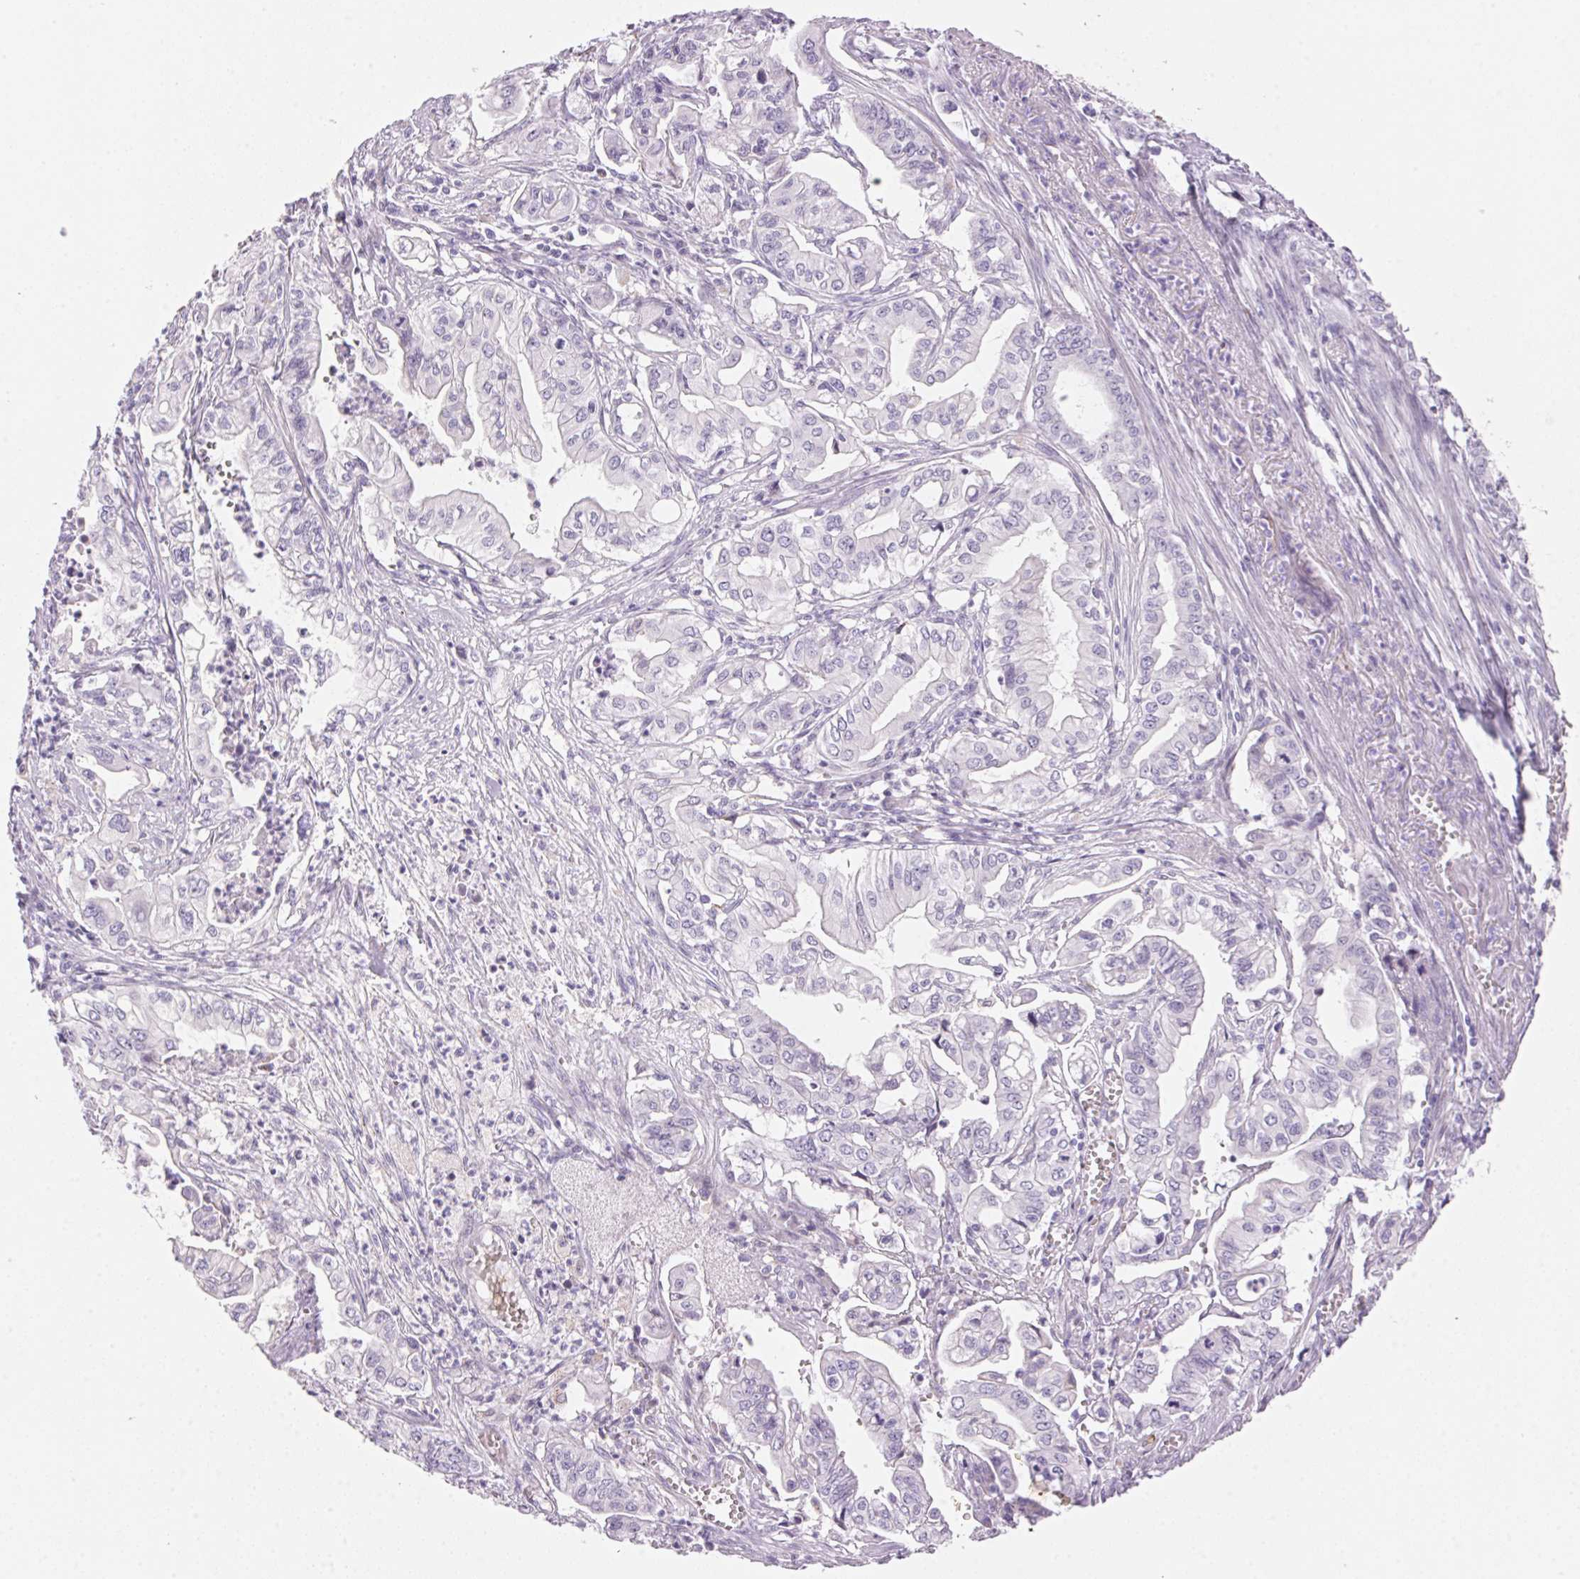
{"staining": {"intensity": "negative", "quantity": "none", "location": "none"}, "tissue": "pancreatic cancer", "cell_type": "Tumor cells", "image_type": "cancer", "snomed": [{"axis": "morphology", "description": "Adenocarcinoma, NOS"}, {"axis": "topography", "description": "Pancreas"}], "caption": "Immunohistochemistry of adenocarcinoma (pancreatic) reveals no staining in tumor cells.", "gene": "TEKT1", "patient": {"sex": "male", "age": 68}}